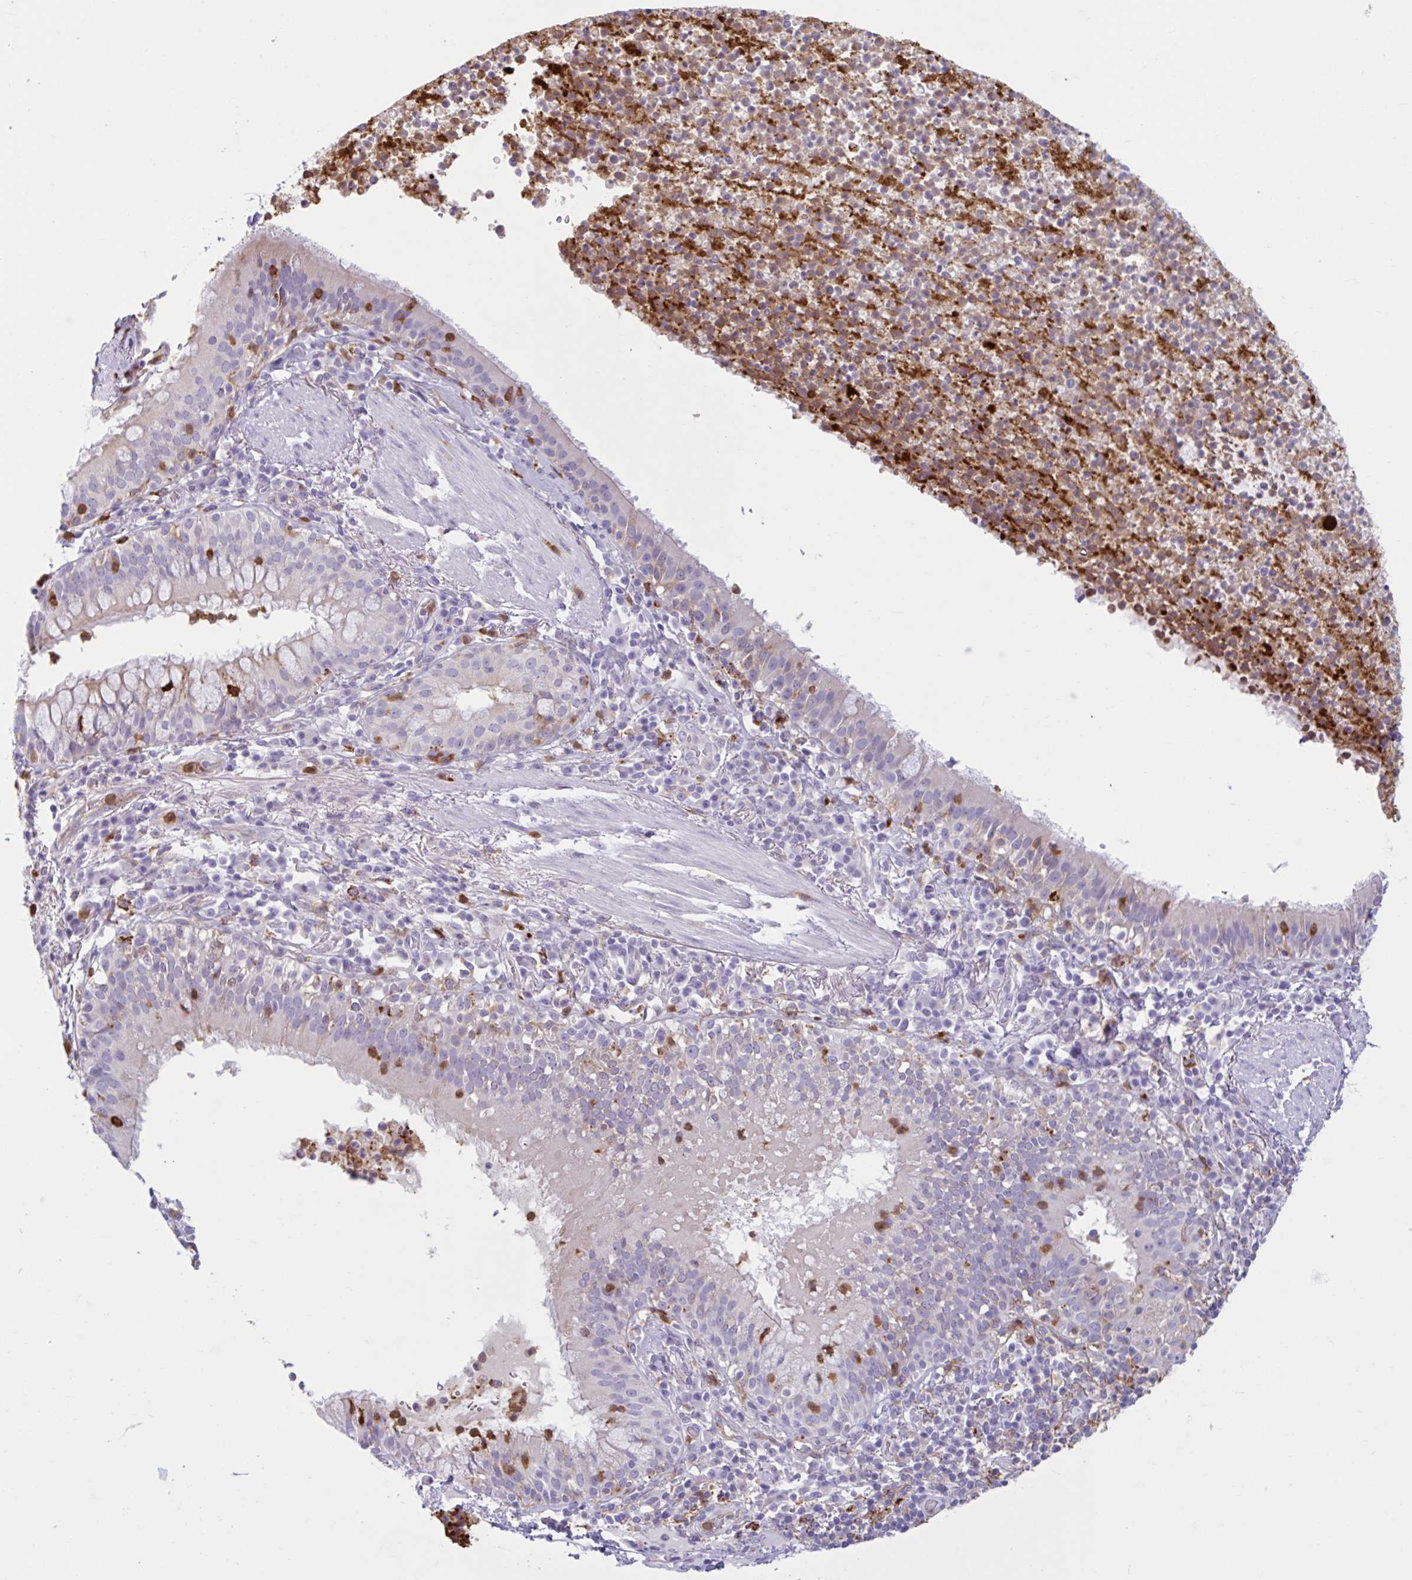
{"staining": {"intensity": "negative", "quantity": "none", "location": "none"}, "tissue": "bronchus", "cell_type": "Respiratory epithelial cells", "image_type": "normal", "snomed": [{"axis": "morphology", "description": "Normal tissue, NOS"}, {"axis": "topography", "description": "Cartilage tissue"}, {"axis": "topography", "description": "Bronchus"}], "caption": "High power microscopy image of an immunohistochemistry (IHC) histopathology image of benign bronchus, revealing no significant expression in respiratory epithelial cells.", "gene": "CEP120", "patient": {"sex": "male", "age": 56}}